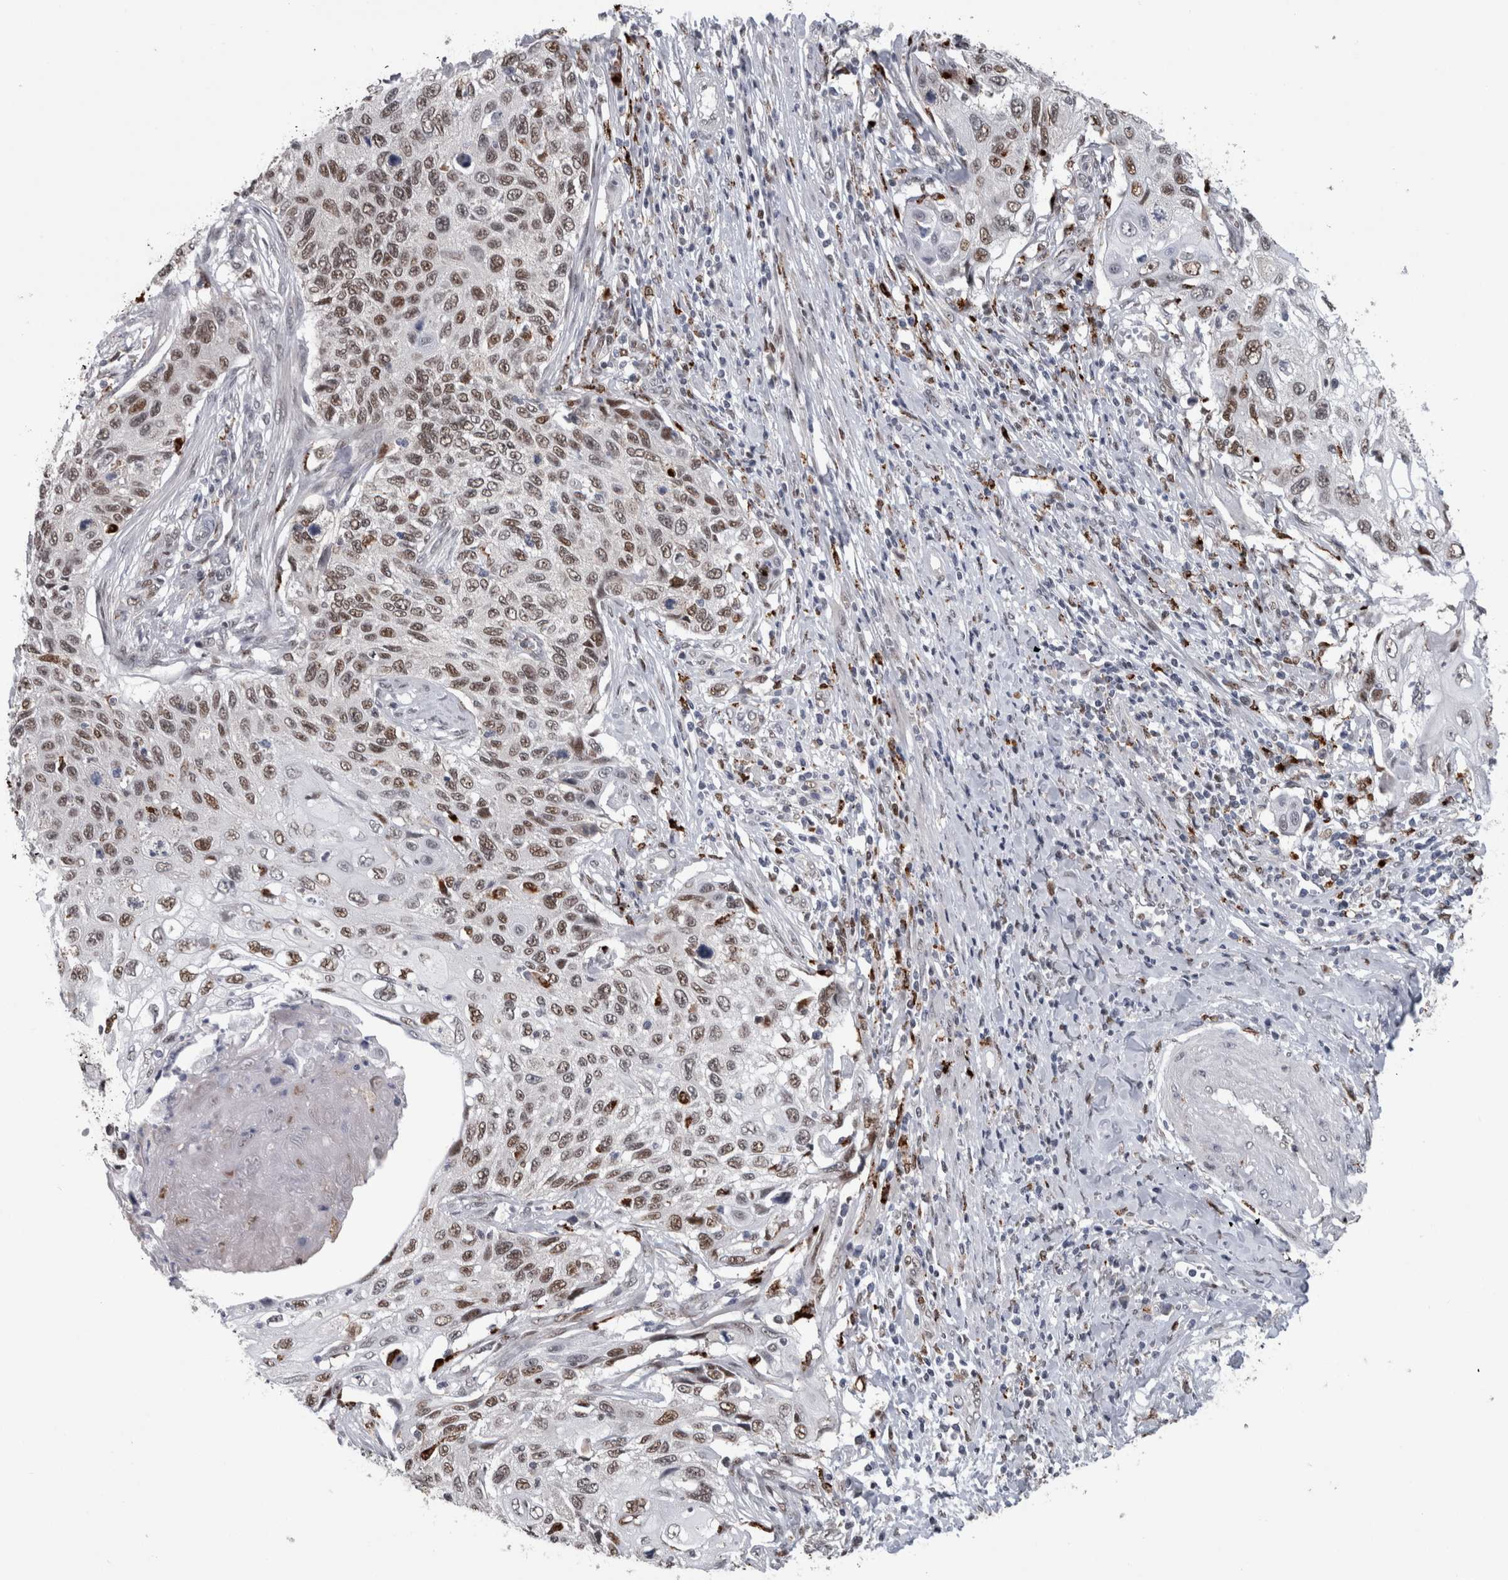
{"staining": {"intensity": "moderate", "quantity": ">75%", "location": "nuclear"}, "tissue": "cervical cancer", "cell_type": "Tumor cells", "image_type": "cancer", "snomed": [{"axis": "morphology", "description": "Squamous cell carcinoma, NOS"}, {"axis": "topography", "description": "Cervix"}], "caption": "Immunohistochemical staining of human cervical cancer demonstrates medium levels of moderate nuclear protein expression in approximately >75% of tumor cells. The protein of interest is shown in brown color, while the nuclei are stained blue.", "gene": "POLD2", "patient": {"sex": "female", "age": 70}}